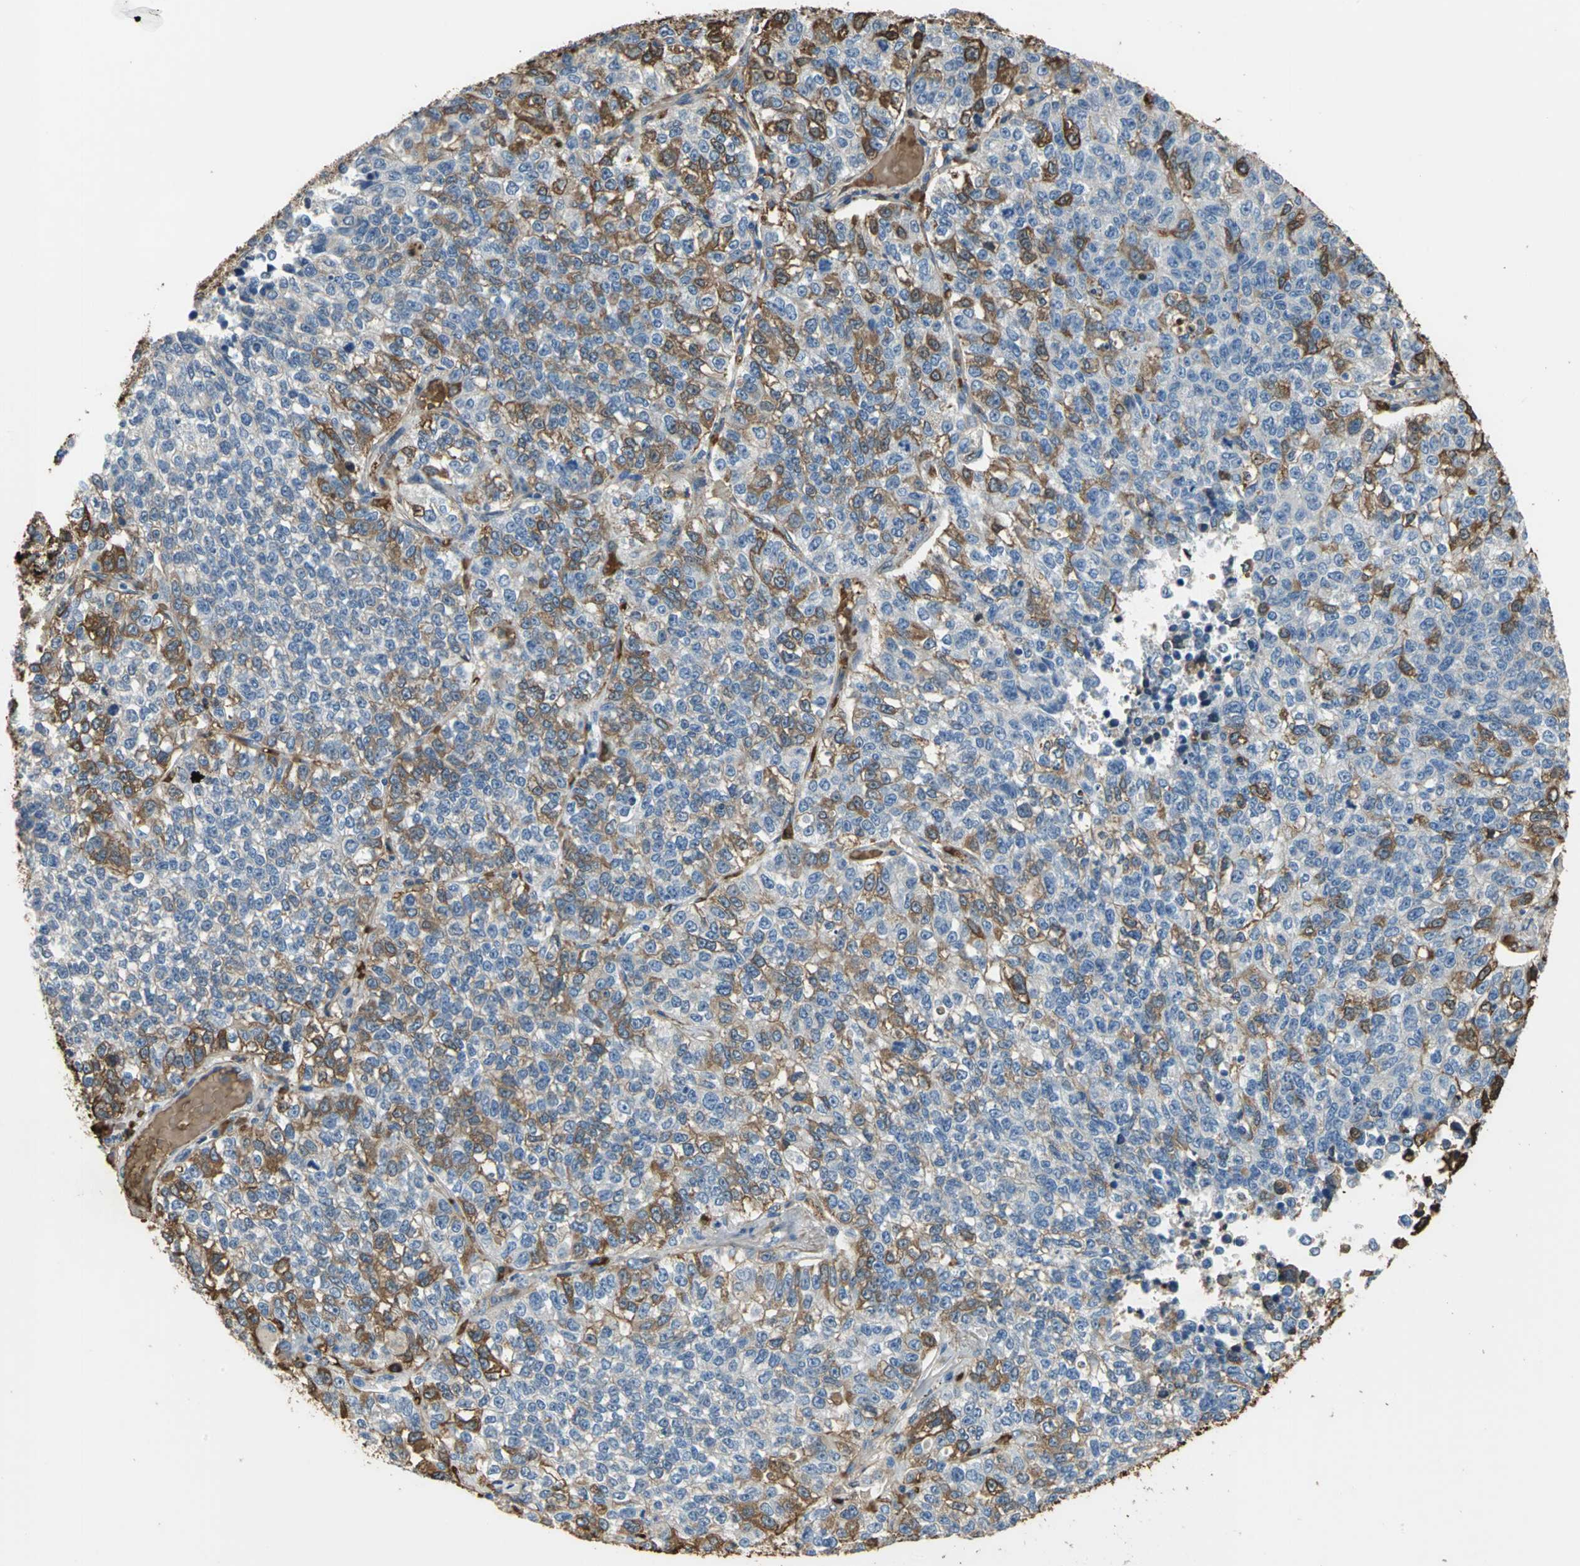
{"staining": {"intensity": "strong", "quantity": ">75%", "location": "cytoplasmic/membranous"}, "tissue": "lung cancer", "cell_type": "Tumor cells", "image_type": "cancer", "snomed": [{"axis": "morphology", "description": "Adenocarcinoma, NOS"}, {"axis": "topography", "description": "Lung"}], "caption": "The photomicrograph shows immunohistochemical staining of lung adenocarcinoma. There is strong cytoplasmic/membranous expression is seen in about >75% of tumor cells.", "gene": "TREM1", "patient": {"sex": "male", "age": 49}}